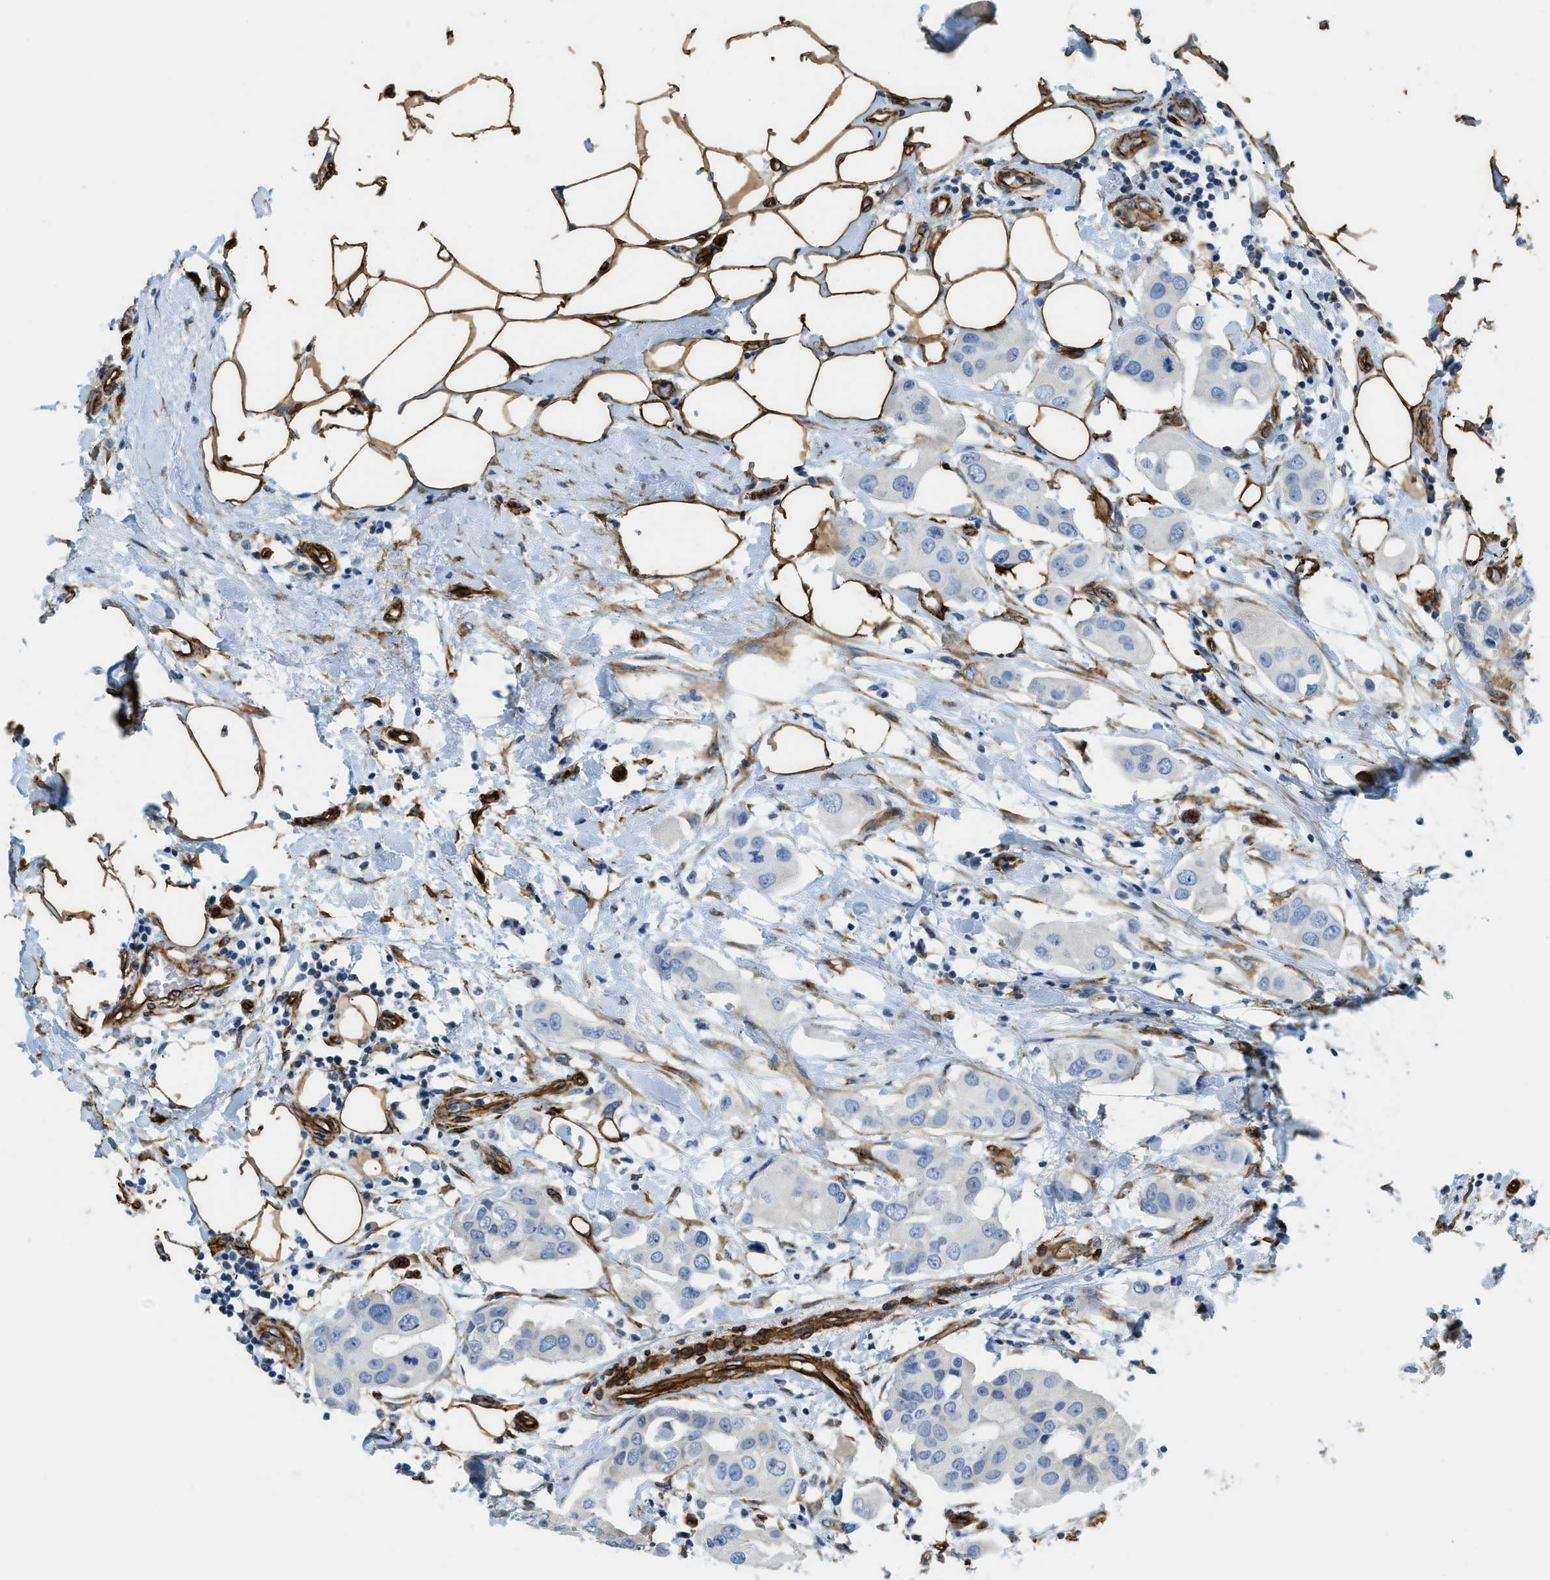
{"staining": {"intensity": "negative", "quantity": "none", "location": "none"}, "tissue": "breast cancer", "cell_type": "Tumor cells", "image_type": "cancer", "snomed": [{"axis": "morphology", "description": "Duct carcinoma"}, {"axis": "topography", "description": "Breast"}], "caption": "Tumor cells show no significant expression in breast intraductal carcinoma.", "gene": "TMEM43", "patient": {"sex": "female", "age": 40}}